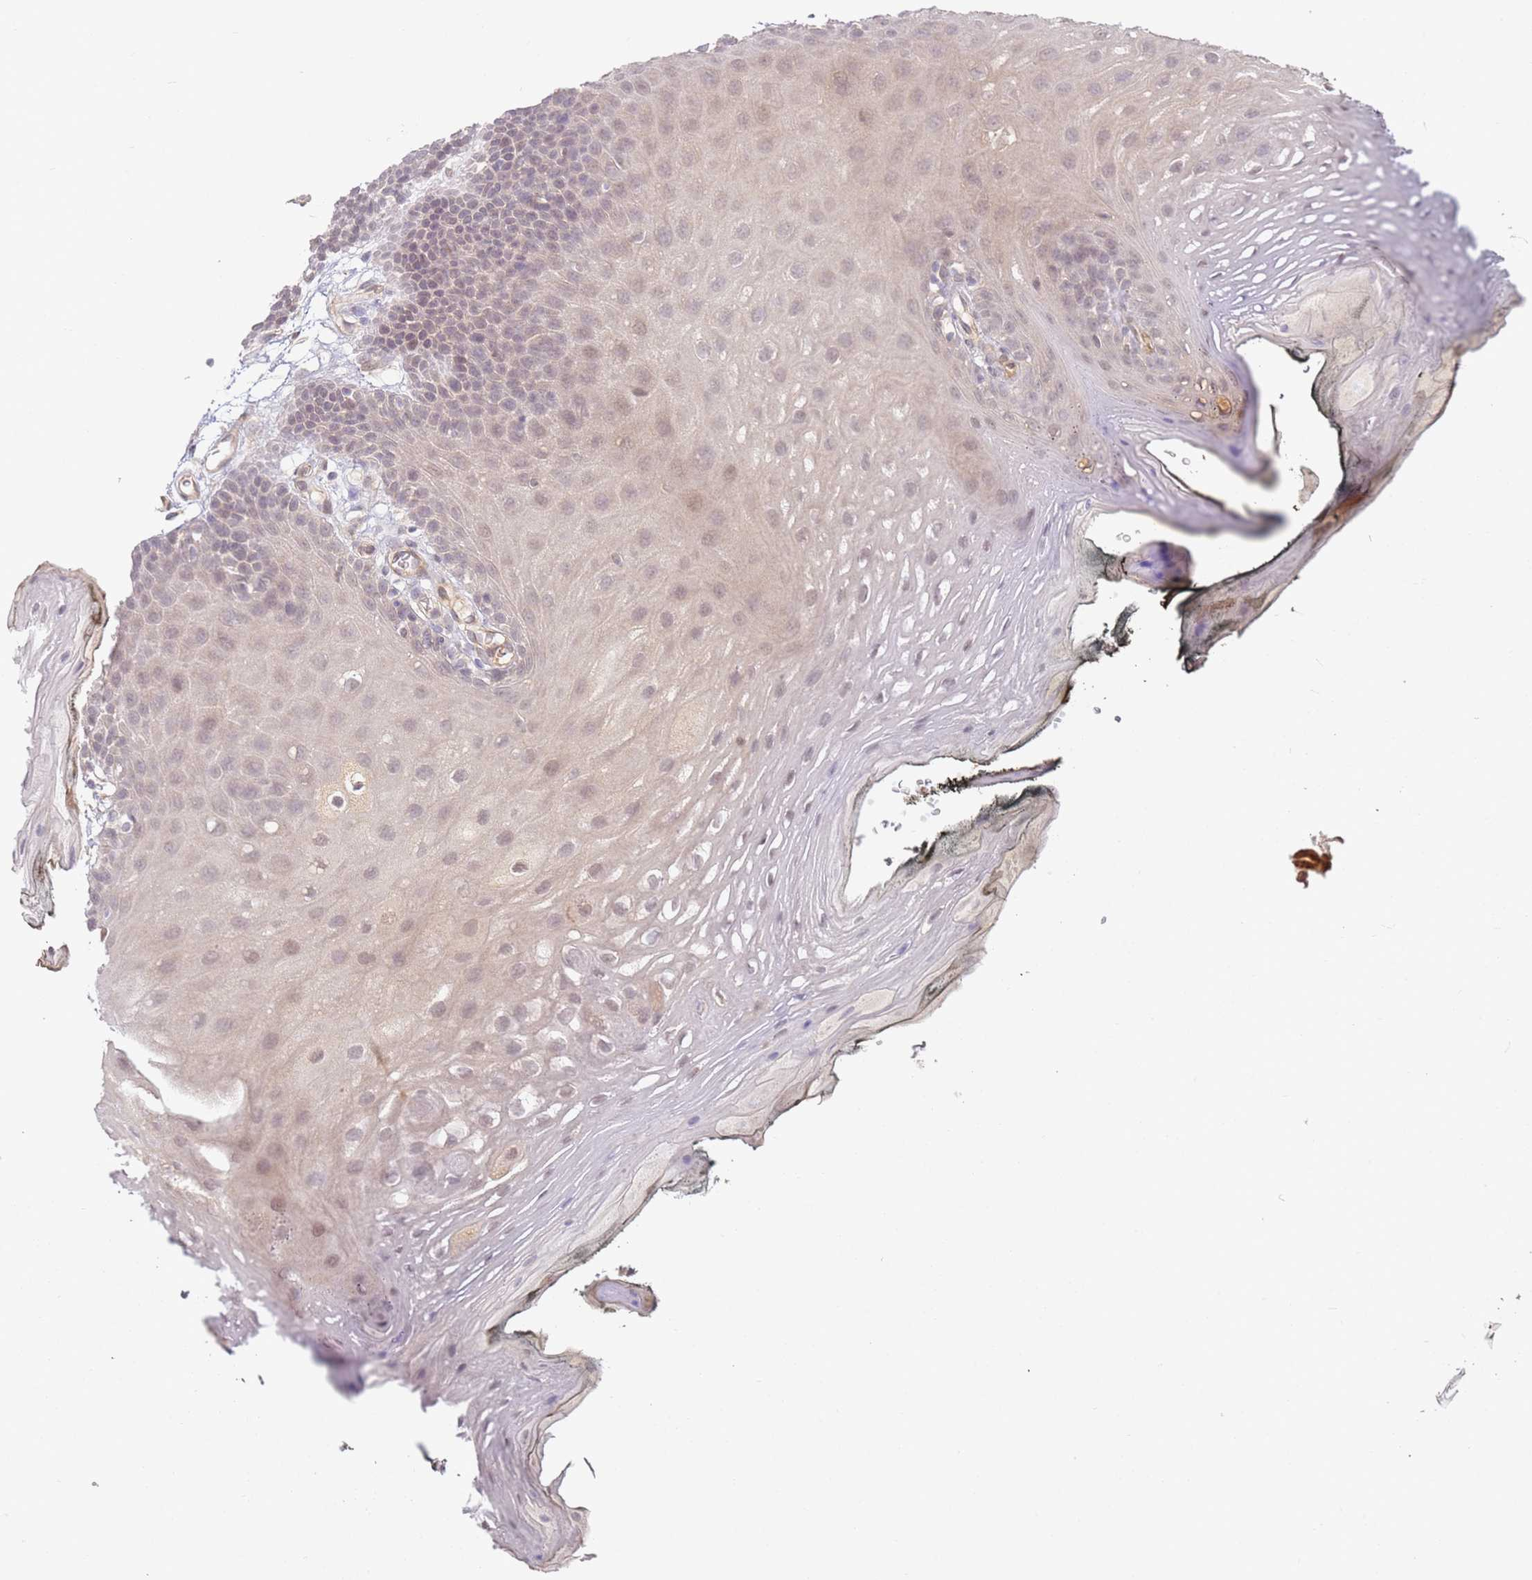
{"staining": {"intensity": "weak", "quantity": "<25%", "location": "cytoplasmic/membranous,nuclear"}, "tissue": "oral mucosa", "cell_type": "Squamous epithelial cells", "image_type": "normal", "snomed": [{"axis": "morphology", "description": "Normal tissue, NOS"}, {"axis": "topography", "description": "Oral tissue"}, {"axis": "topography", "description": "Tounge, NOS"}], "caption": "This micrograph is of unremarkable oral mucosa stained with immunohistochemistry to label a protein in brown with the nuclei are counter-stained blue. There is no expression in squamous epithelial cells.", "gene": "WDR93", "patient": {"sex": "female", "age": 81}}